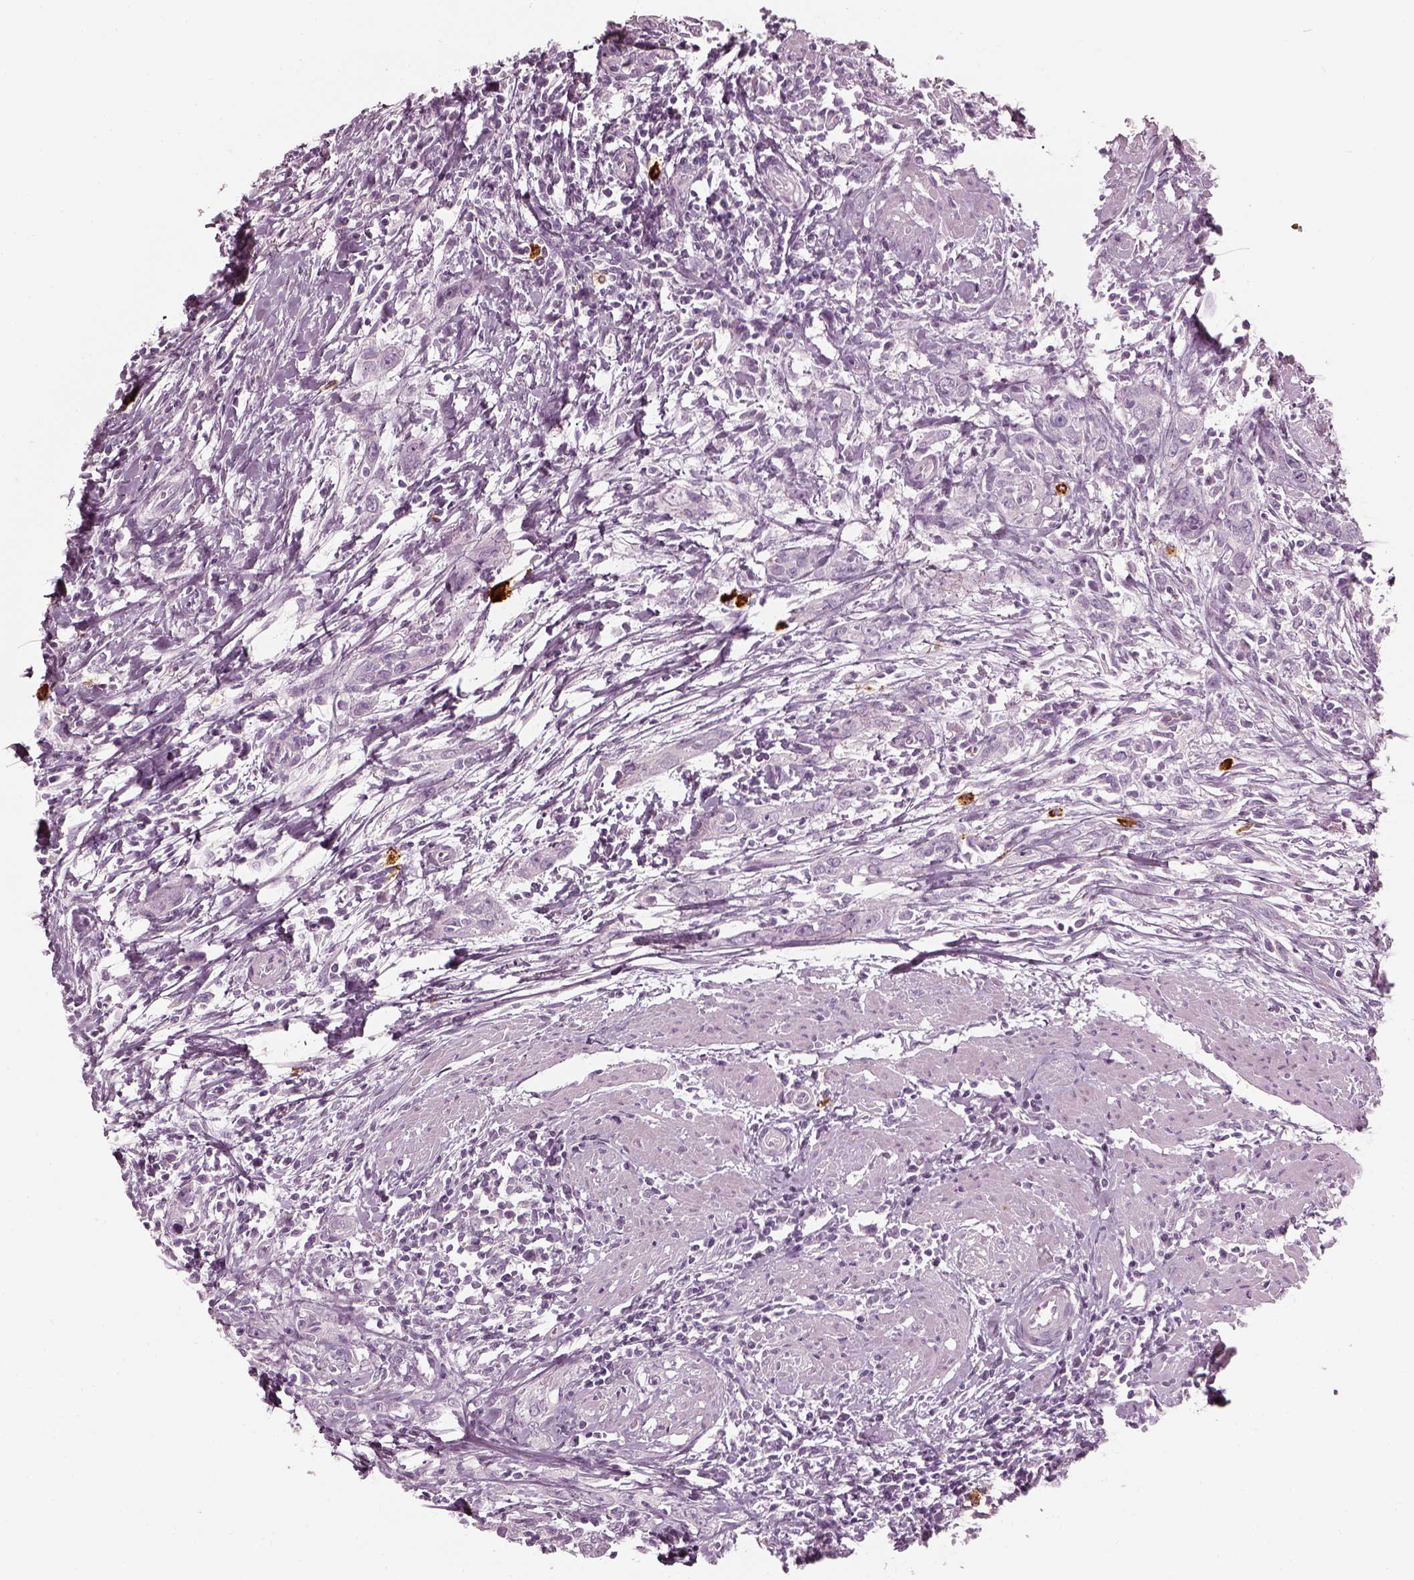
{"staining": {"intensity": "negative", "quantity": "none", "location": "none"}, "tissue": "urothelial cancer", "cell_type": "Tumor cells", "image_type": "cancer", "snomed": [{"axis": "morphology", "description": "Urothelial carcinoma, High grade"}, {"axis": "topography", "description": "Urinary bladder"}], "caption": "Histopathology image shows no significant protein staining in tumor cells of high-grade urothelial carcinoma.", "gene": "CNTN1", "patient": {"sex": "male", "age": 83}}